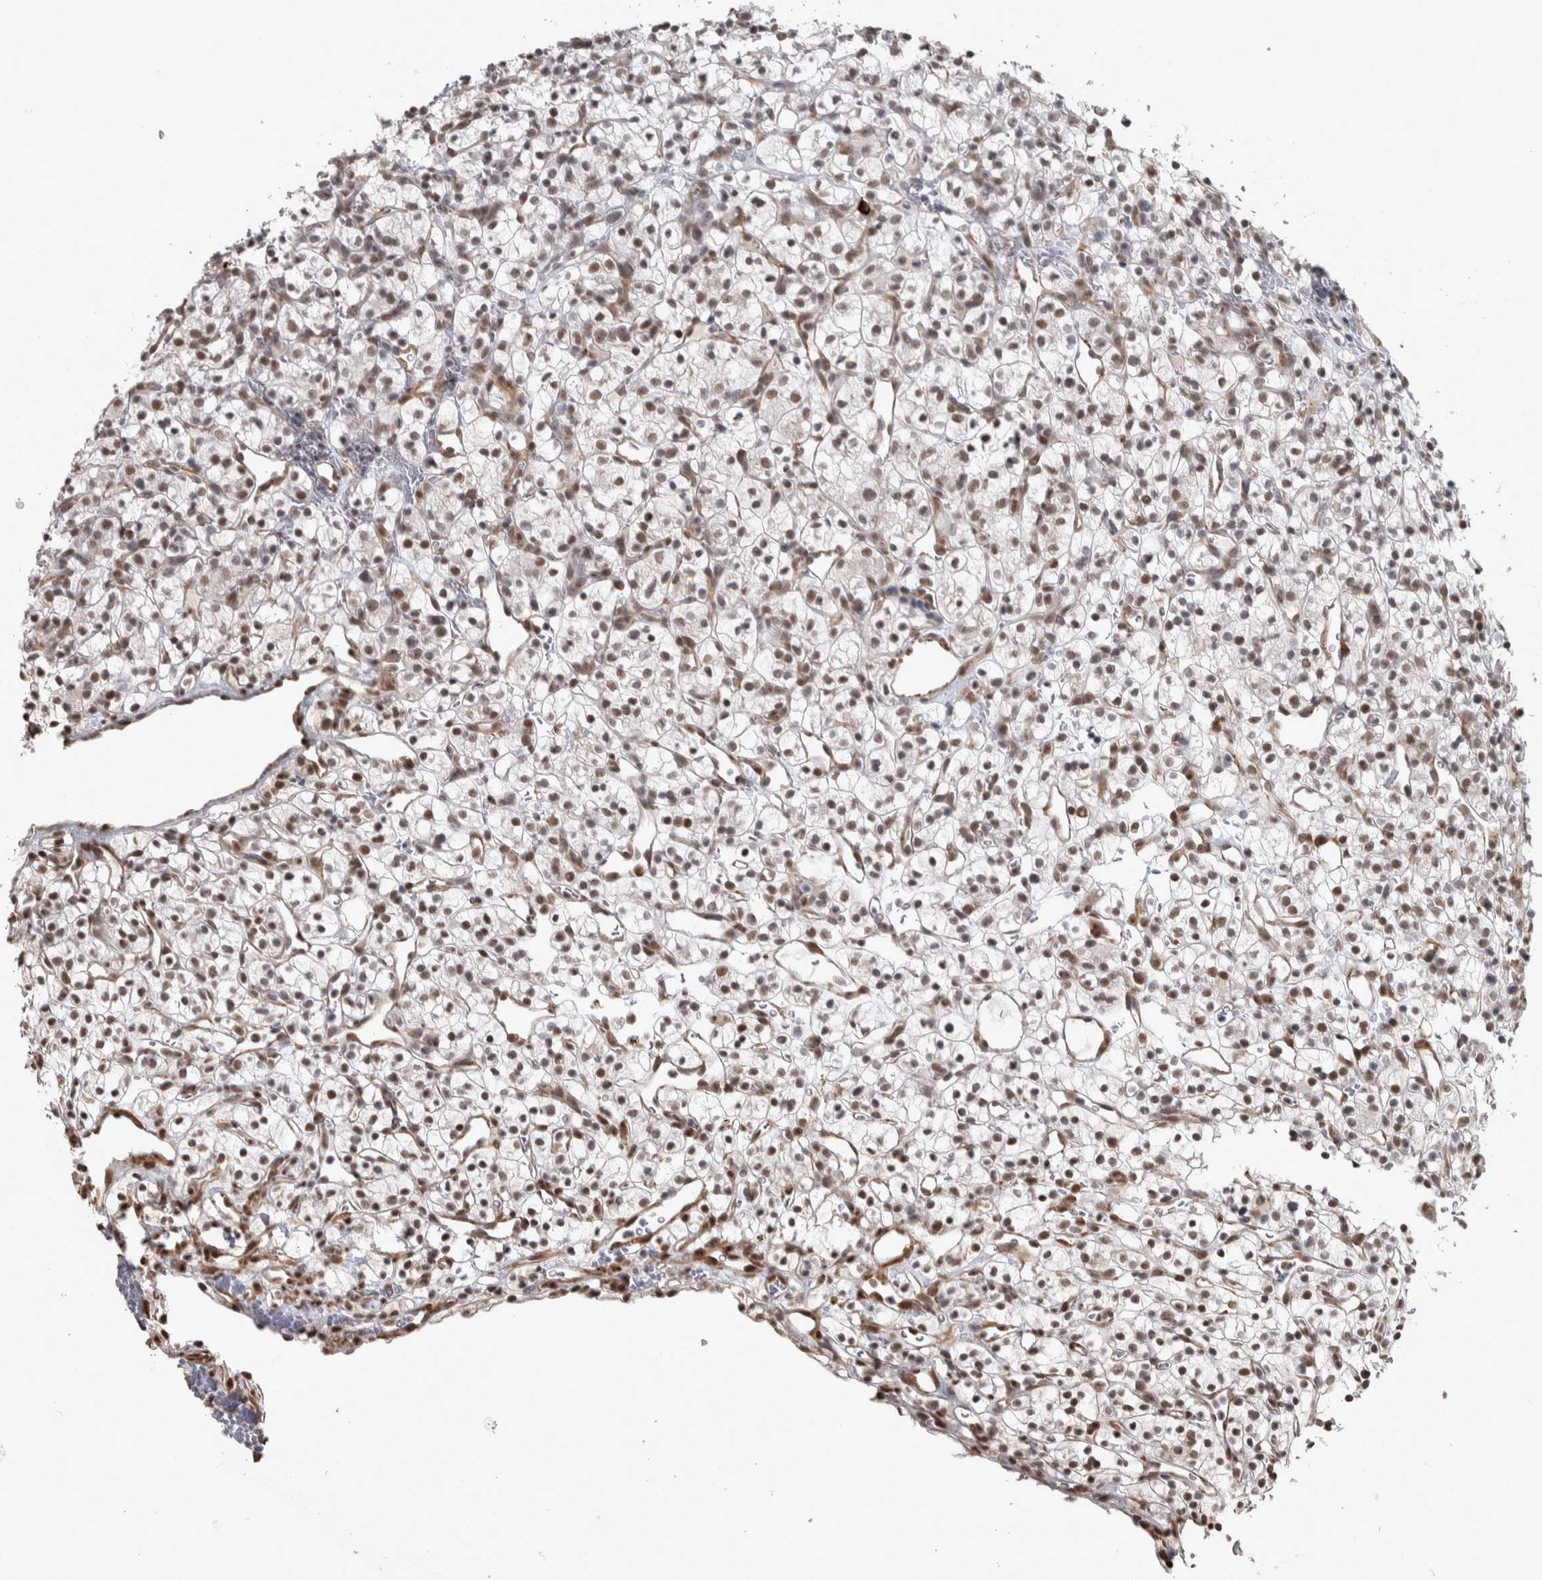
{"staining": {"intensity": "moderate", "quantity": ">75%", "location": "nuclear"}, "tissue": "renal cancer", "cell_type": "Tumor cells", "image_type": "cancer", "snomed": [{"axis": "morphology", "description": "Adenocarcinoma, NOS"}, {"axis": "topography", "description": "Kidney"}], "caption": "Renal cancer (adenocarcinoma) stained for a protein reveals moderate nuclear positivity in tumor cells.", "gene": "DDX42", "patient": {"sex": "female", "age": 57}}